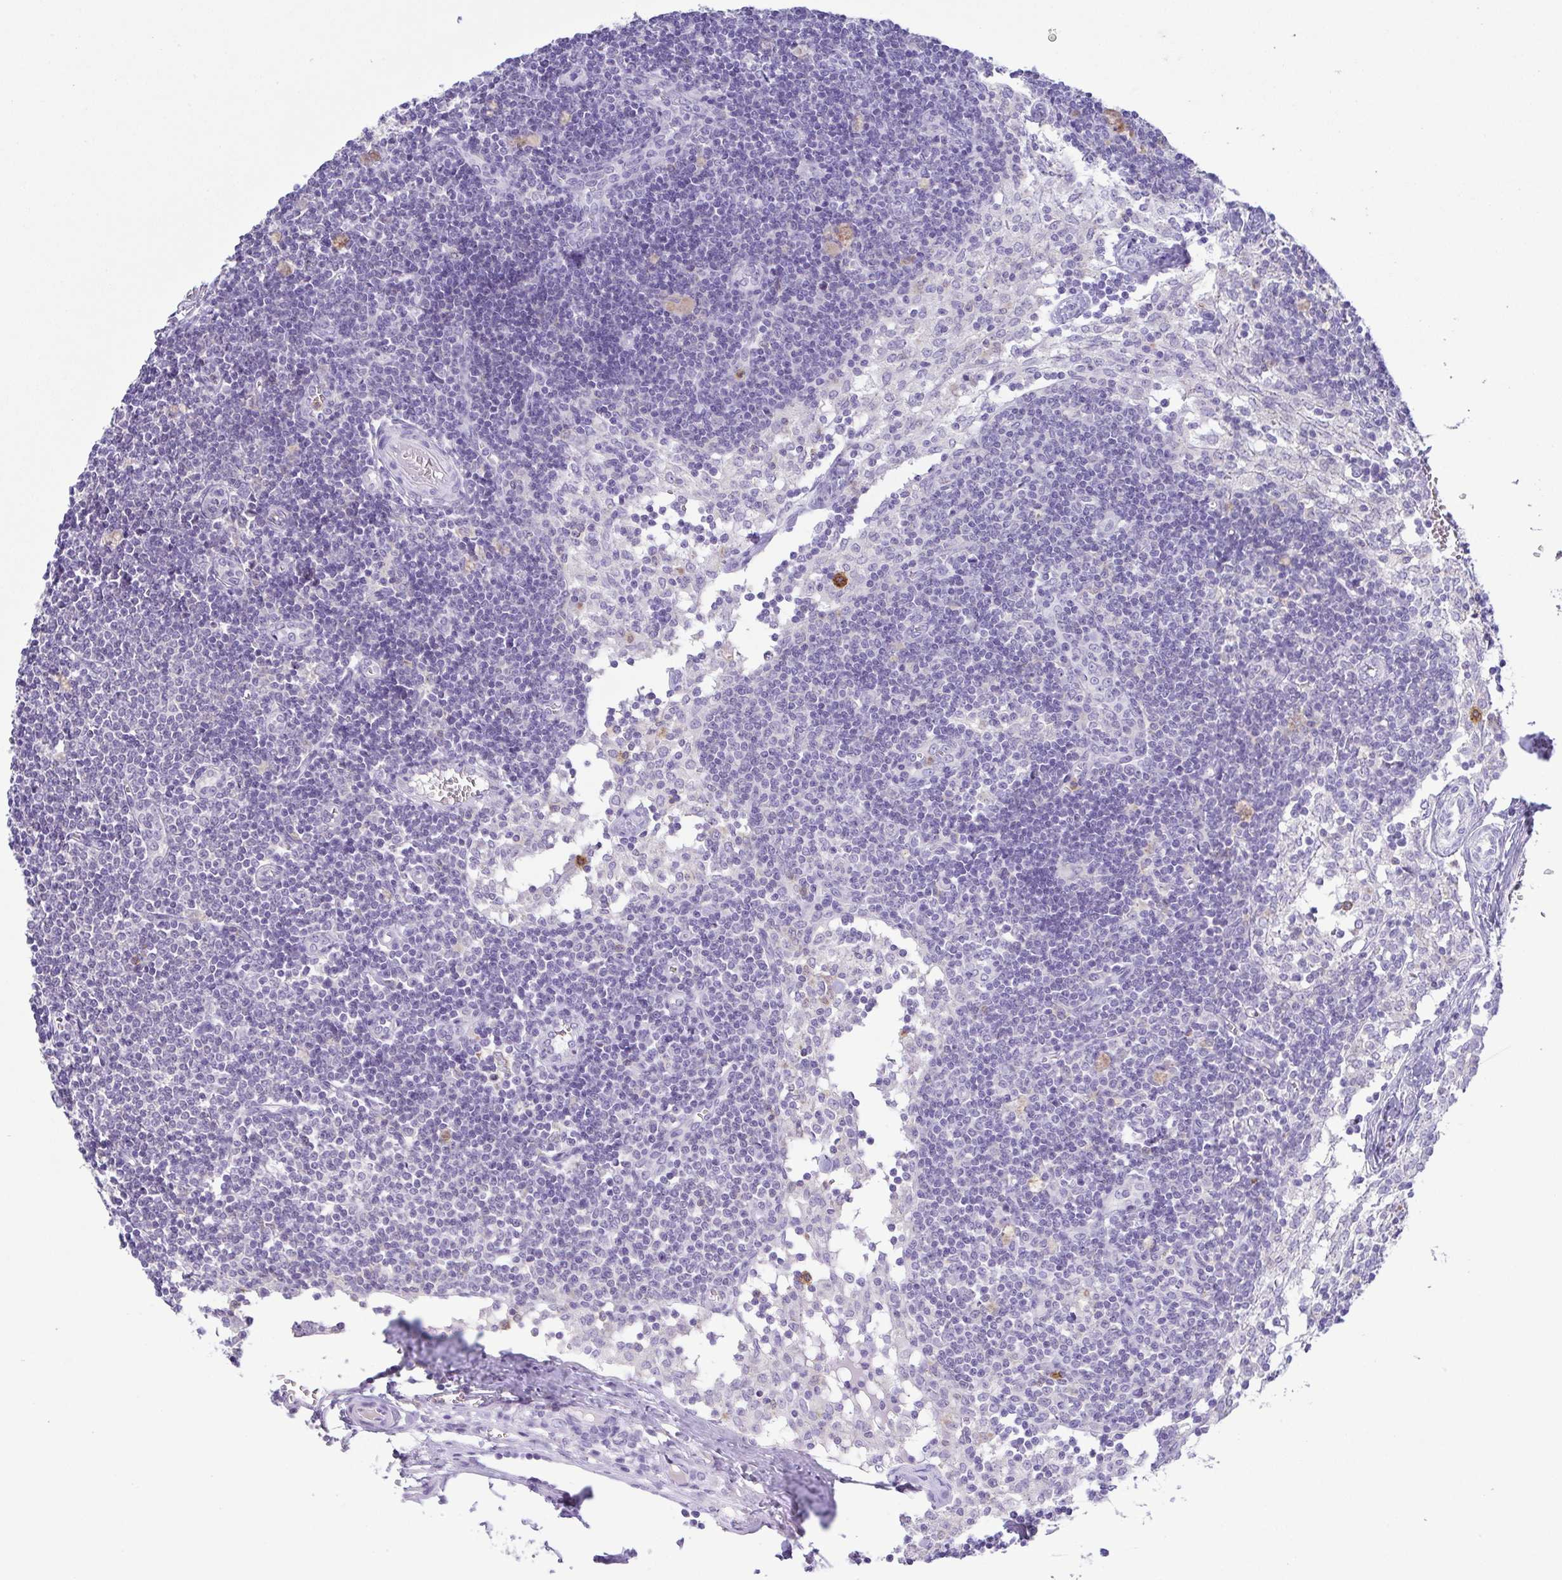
{"staining": {"intensity": "moderate", "quantity": "<25%", "location": "cytoplasmic/membranous"}, "tissue": "lymph node", "cell_type": "Non-germinal center cells", "image_type": "normal", "snomed": [{"axis": "morphology", "description": "Normal tissue, NOS"}, {"axis": "topography", "description": "Lymph node"}], "caption": "About <25% of non-germinal center cells in normal lymph node show moderate cytoplasmic/membranous protein expression as visualized by brown immunohistochemical staining.", "gene": "PGLYRP1", "patient": {"sex": "female", "age": 31}}